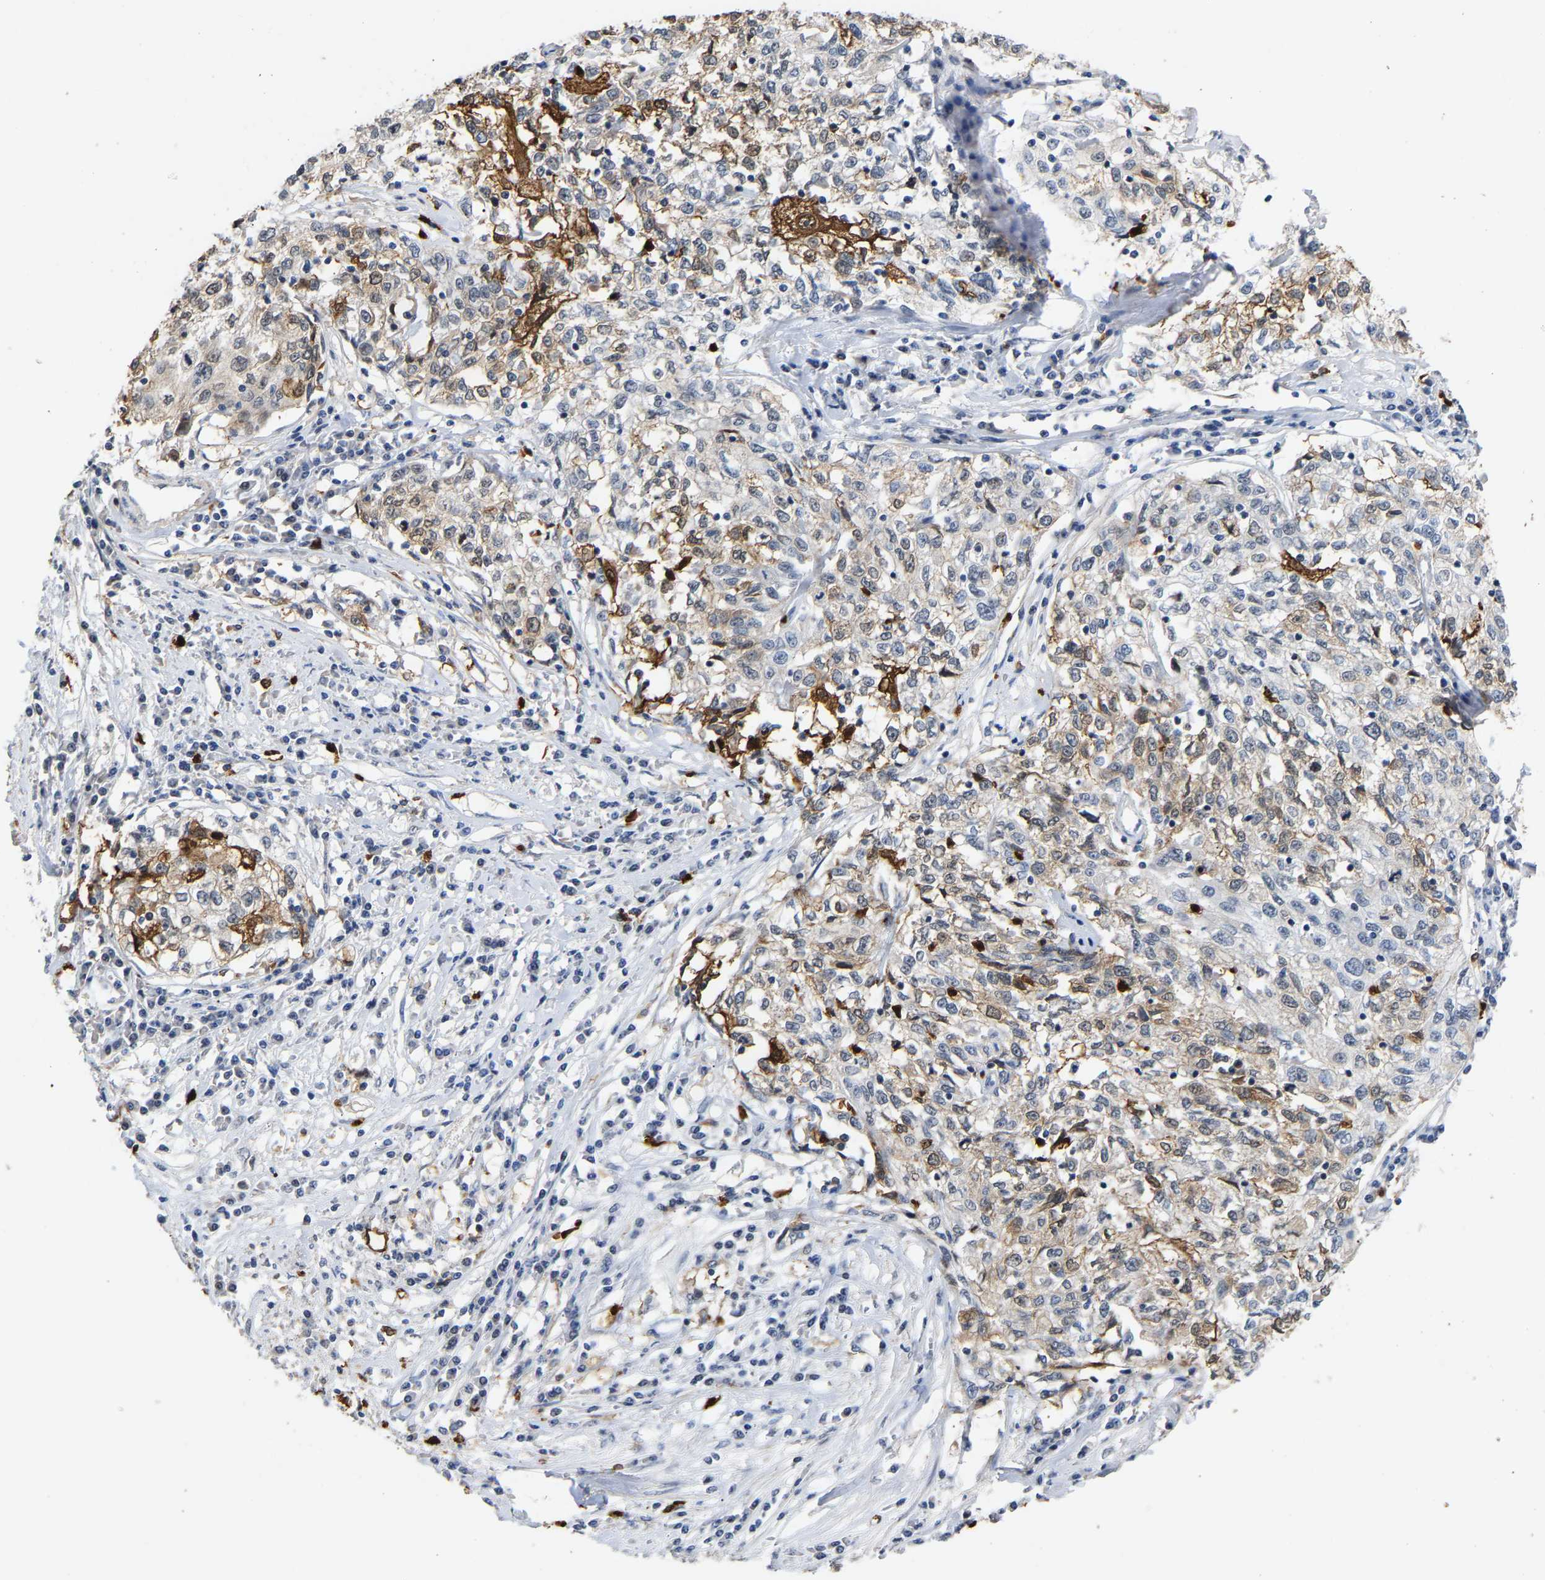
{"staining": {"intensity": "moderate", "quantity": "<25%", "location": "cytoplasmic/membranous"}, "tissue": "cervical cancer", "cell_type": "Tumor cells", "image_type": "cancer", "snomed": [{"axis": "morphology", "description": "Squamous cell carcinoma, NOS"}, {"axis": "topography", "description": "Cervix"}], "caption": "A micrograph of human cervical cancer stained for a protein shows moderate cytoplasmic/membranous brown staining in tumor cells.", "gene": "TDRD7", "patient": {"sex": "female", "age": 57}}